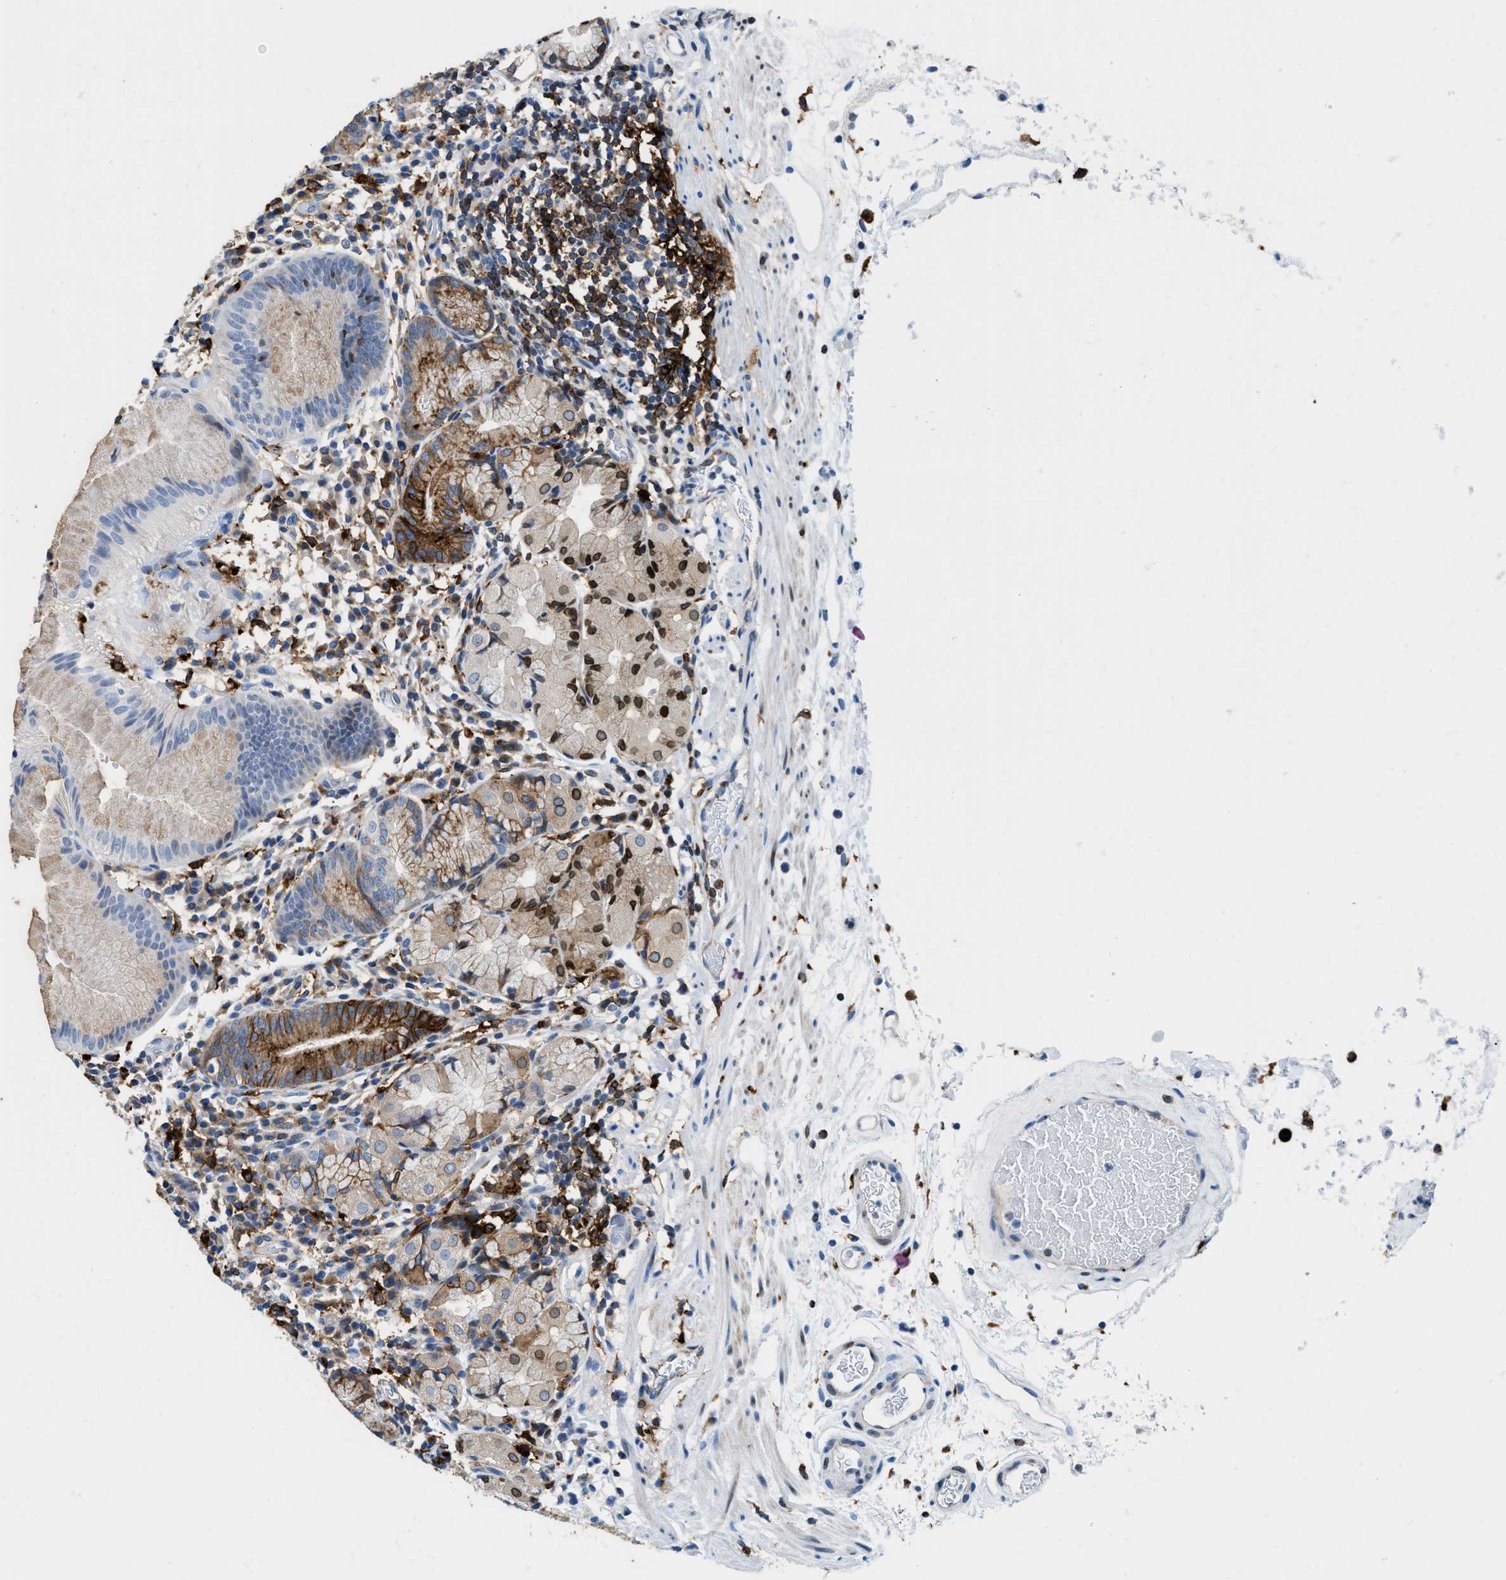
{"staining": {"intensity": "strong", "quantity": "25%-75%", "location": "cytoplasmic/membranous,nuclear"}, "tissue": "stomach", "cell_type": "Glandular cells", "image_type": "normal", "snomed": [{"axis": "morphology", "description": "Normal tissue, NOS"}, {"axis": "topography", "description": "Stomach"}, {"axis": "topography", "description": "Stomach, lower"}], "caption": "Protein analysis of normal stomach reveals strong cytoplasmic/membranous,nuclear expression in approximately 25%-75% of glandular cells.", "gene": "CD226", "patient": {"sex": "female", "age": 75}}